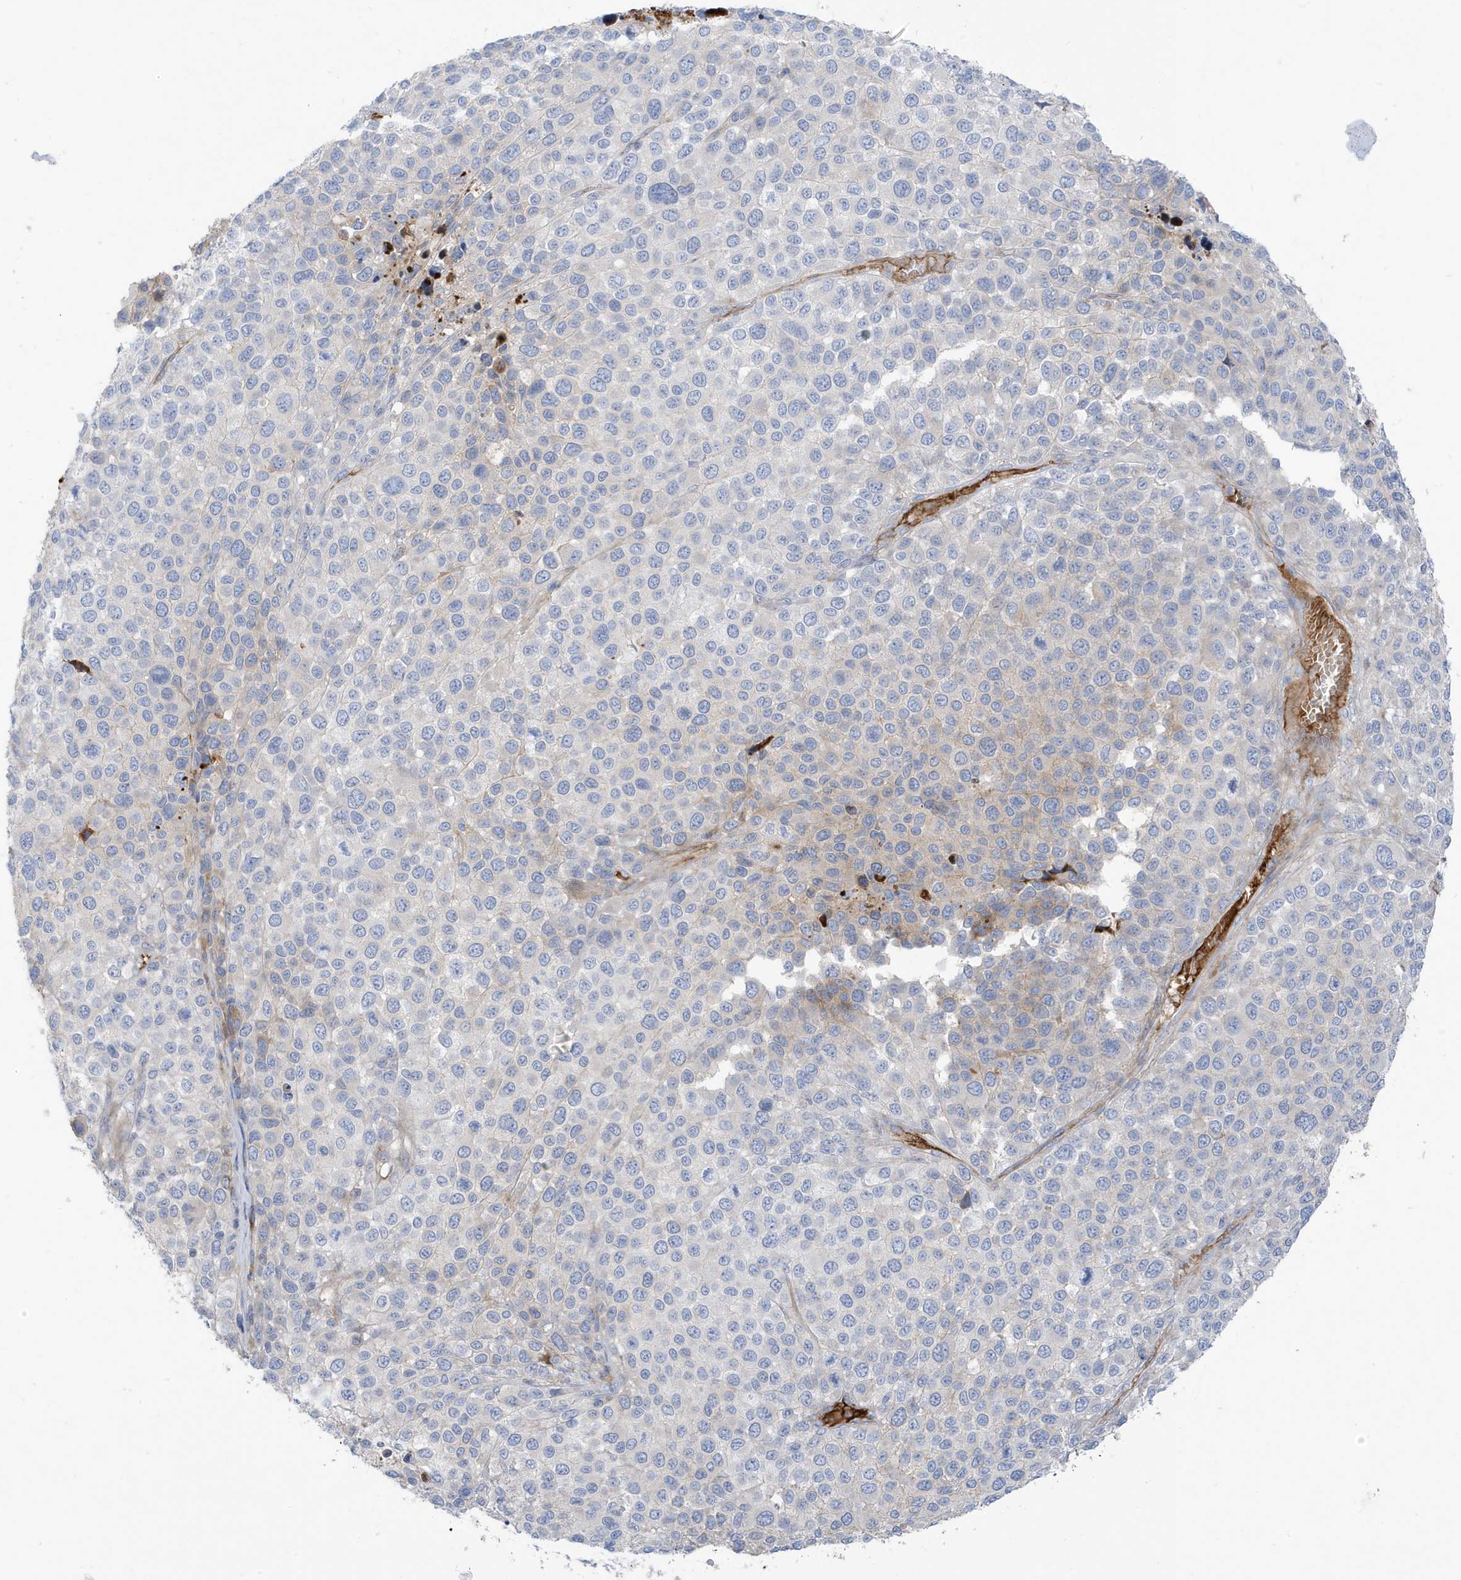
{"staining": {"intensity": "negative", "quantity": "none", "location": "none"}, "tissue": "melanoma", "cell_type": "Tumor cells", "image_type": "cancer", "snomed": [{"axis": "morphology", "description": "Malignant melanoma, NOS"}, {"axis": "topography", "description": "Skin of trunk"}], "caption": "IHC of human malignant melanoma displays no positivity in tumor cells.", "gene": "ATP13A5", "patient": {"sex": "male", "age": 71}}